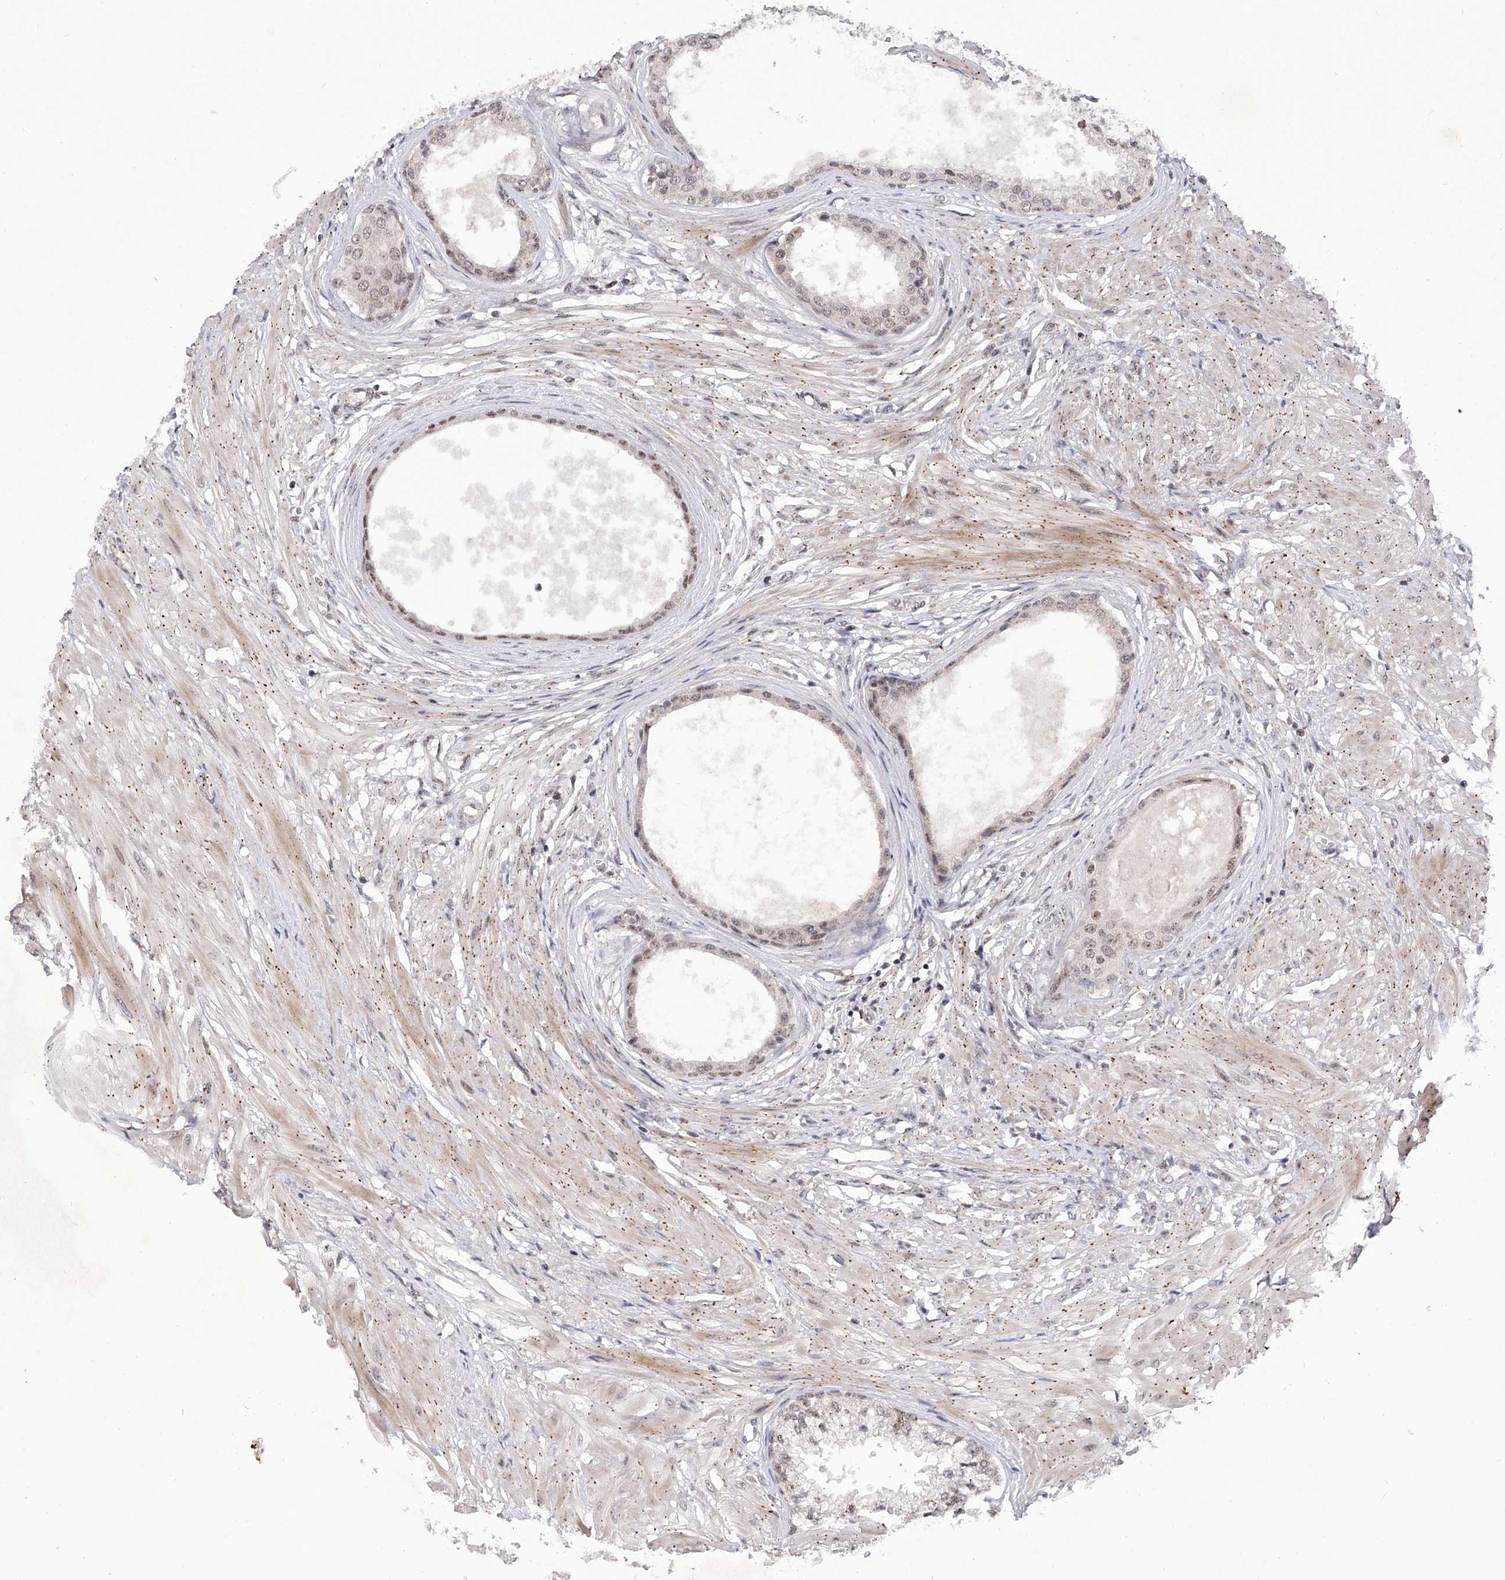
{"staining": {"intensity": "moderate", "quantity": ">75%", "location": "nuclear"}, "tissue": "prostate", "cell_type": "Glandular cells", "image_type": "normal", "snomed": [{"axis": "morphology", "description": "Normal tissue, NOS"}, {"axis": "topography", "description": "Prostate"}], "caption": "Prostate stained for a protein (brown) demonstrates moderate nuclear positive positivity in approximately >75% of glandular cells.", "gene": "RAD54L", "patient": {"sex": "male", "age": 48}}